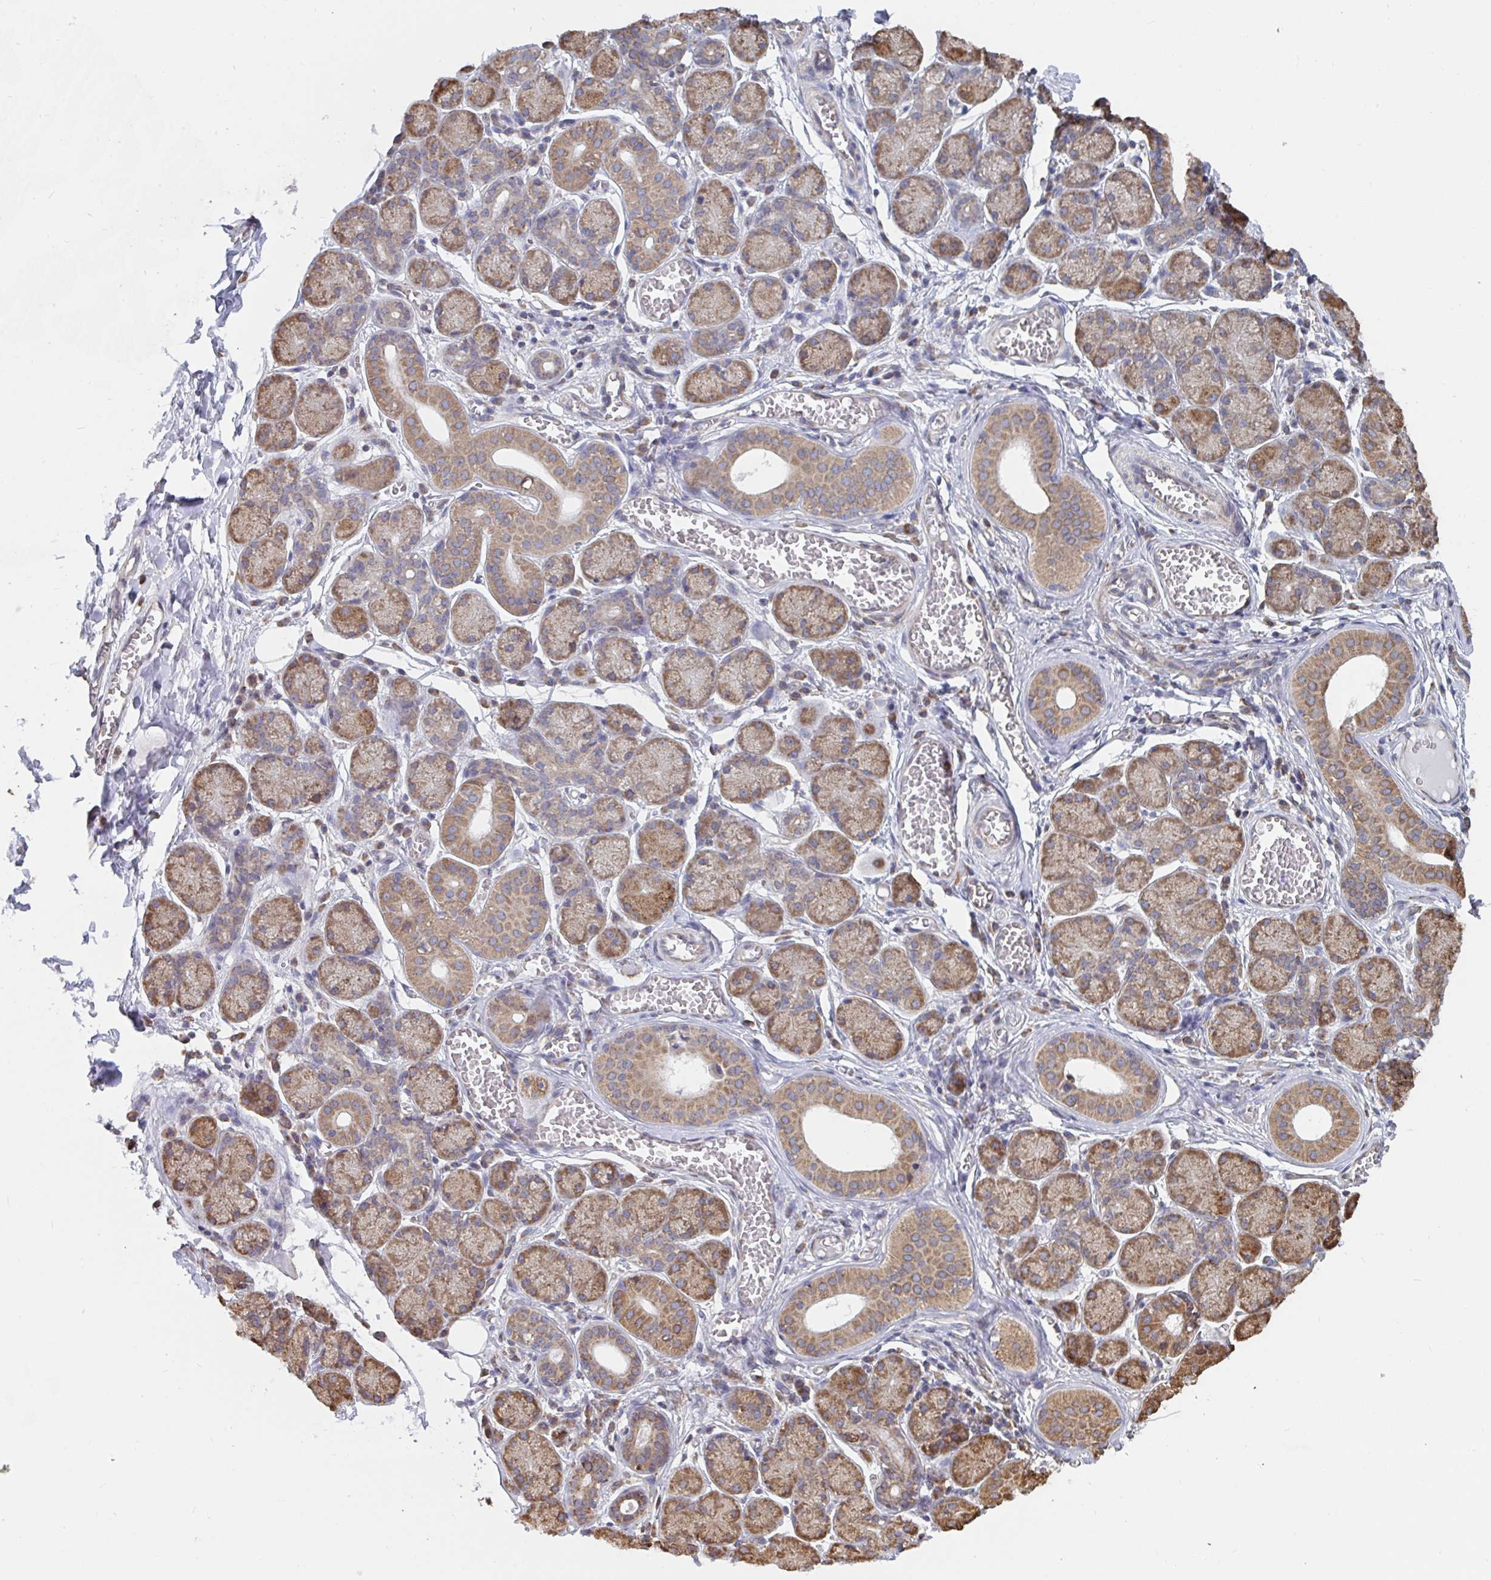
{"staining": {"intensity": "moderate", "quantity": ">75%", "location": "cytoplasmic/membranous"}, "tissue": "salivary gland", "cell_type": "Glandular cells", "image_type": "normal", "snomed": [{"axis": "morphology", "description": "Normal tissue, NOS"}, {"axis": "topography", "description": "Salivary gland"}], "caption": "Glandular cells show medium levels of moderate cytoplasmic/membranous staining in approximately >75% of cells in benign salivary gland.", "gene": "ELAVL1", "patient": {"sex": "female", "age": 24}}